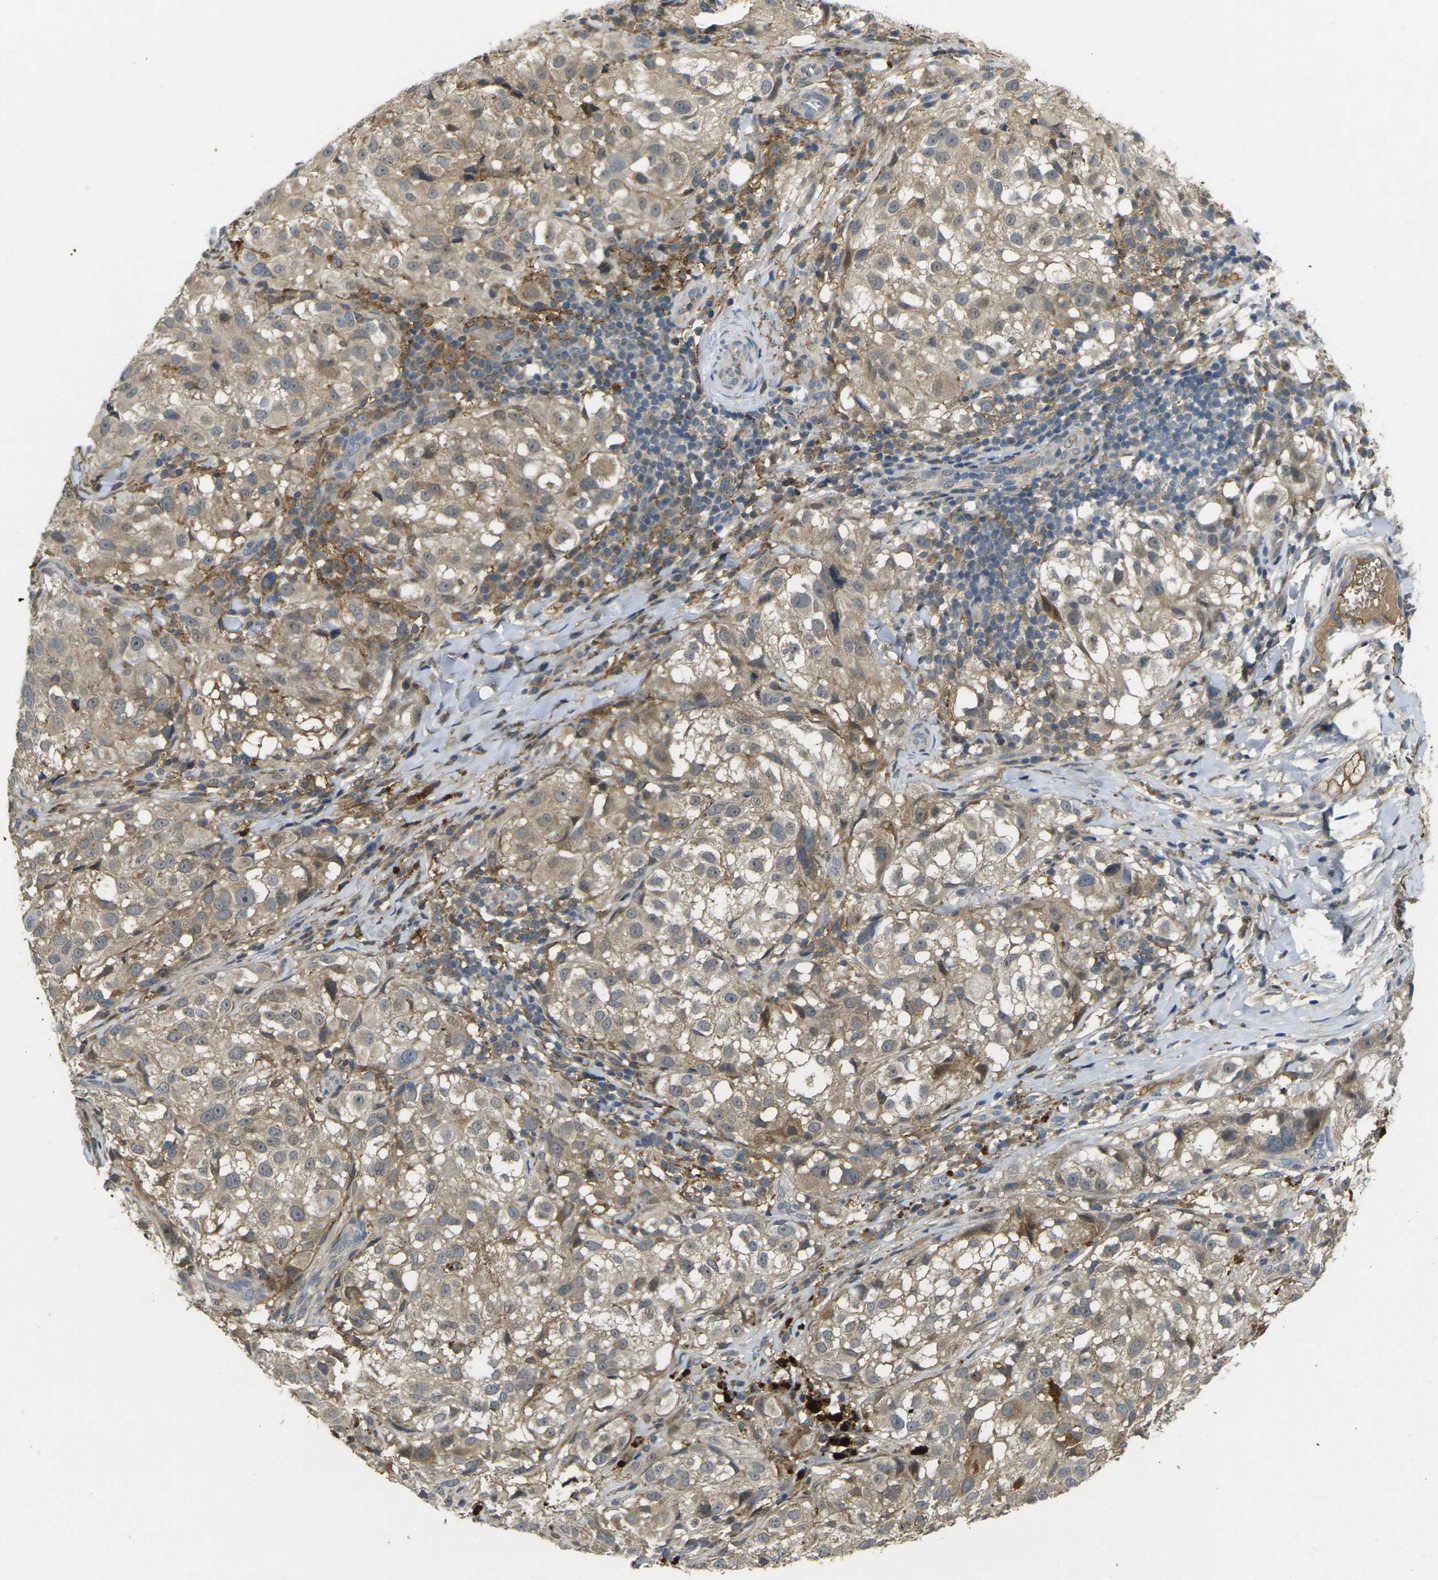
{"staining": {"intensity": "weak", "quantity": ">75%", "location": "cytoplasmic/membranous"}, "tissue": "melanoma", "cell_type": "Tumor cells", "image_type": "cancer", "snomed": [{"axis": "morphology", "description": "Necrosis, NOS"}, {"axis": "morphology", "description": "Malignant melanoma, NOS"}, {"axis": "topography", "description": "Skin"}], "caption": "Immunohistochemical staining of human melanoma shows weak cytoplasmic/membranous protein positivity in about >75% of tumor cells.", "gene": "PIGL", "patient": {"sex": "female", "age": 87}}